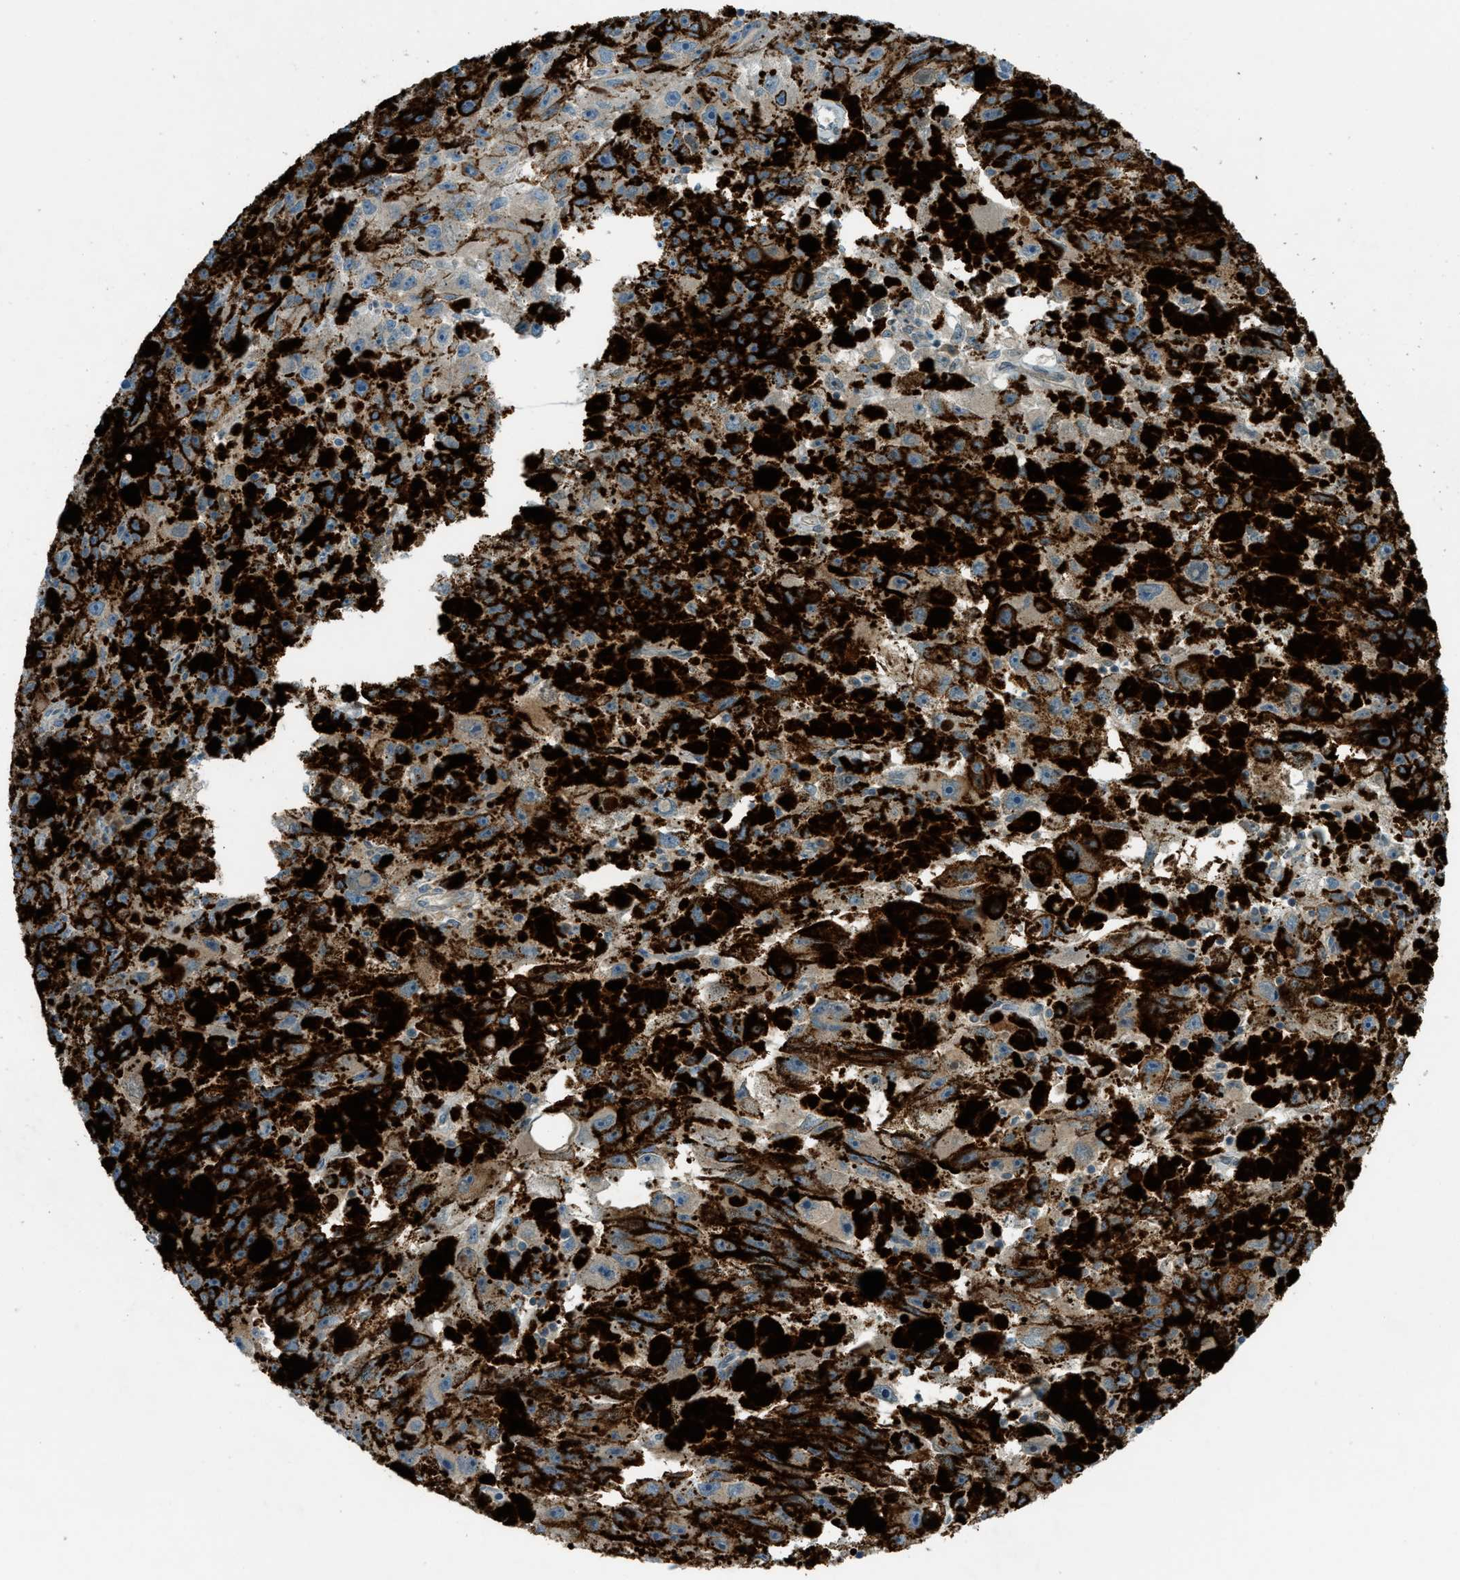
{"staining": {"intensity": "weak", "quantity": "<25%", "location": "cytoplasmic/membranous"}, "tissue": "melanoma", "cell_type": "Tumor cells", "image_type": "cancer", "snomed": [{"axis": "morphology", "description": "Malignant melanoma, NOS"}, {"axis": "topography", "description": "Skin"}], "caption": "The IHC image has no significant staining in tumor cells of melanoma tissue.", "gene": "DYRK1A", "patient": {"sex": "female", "age": 104}}